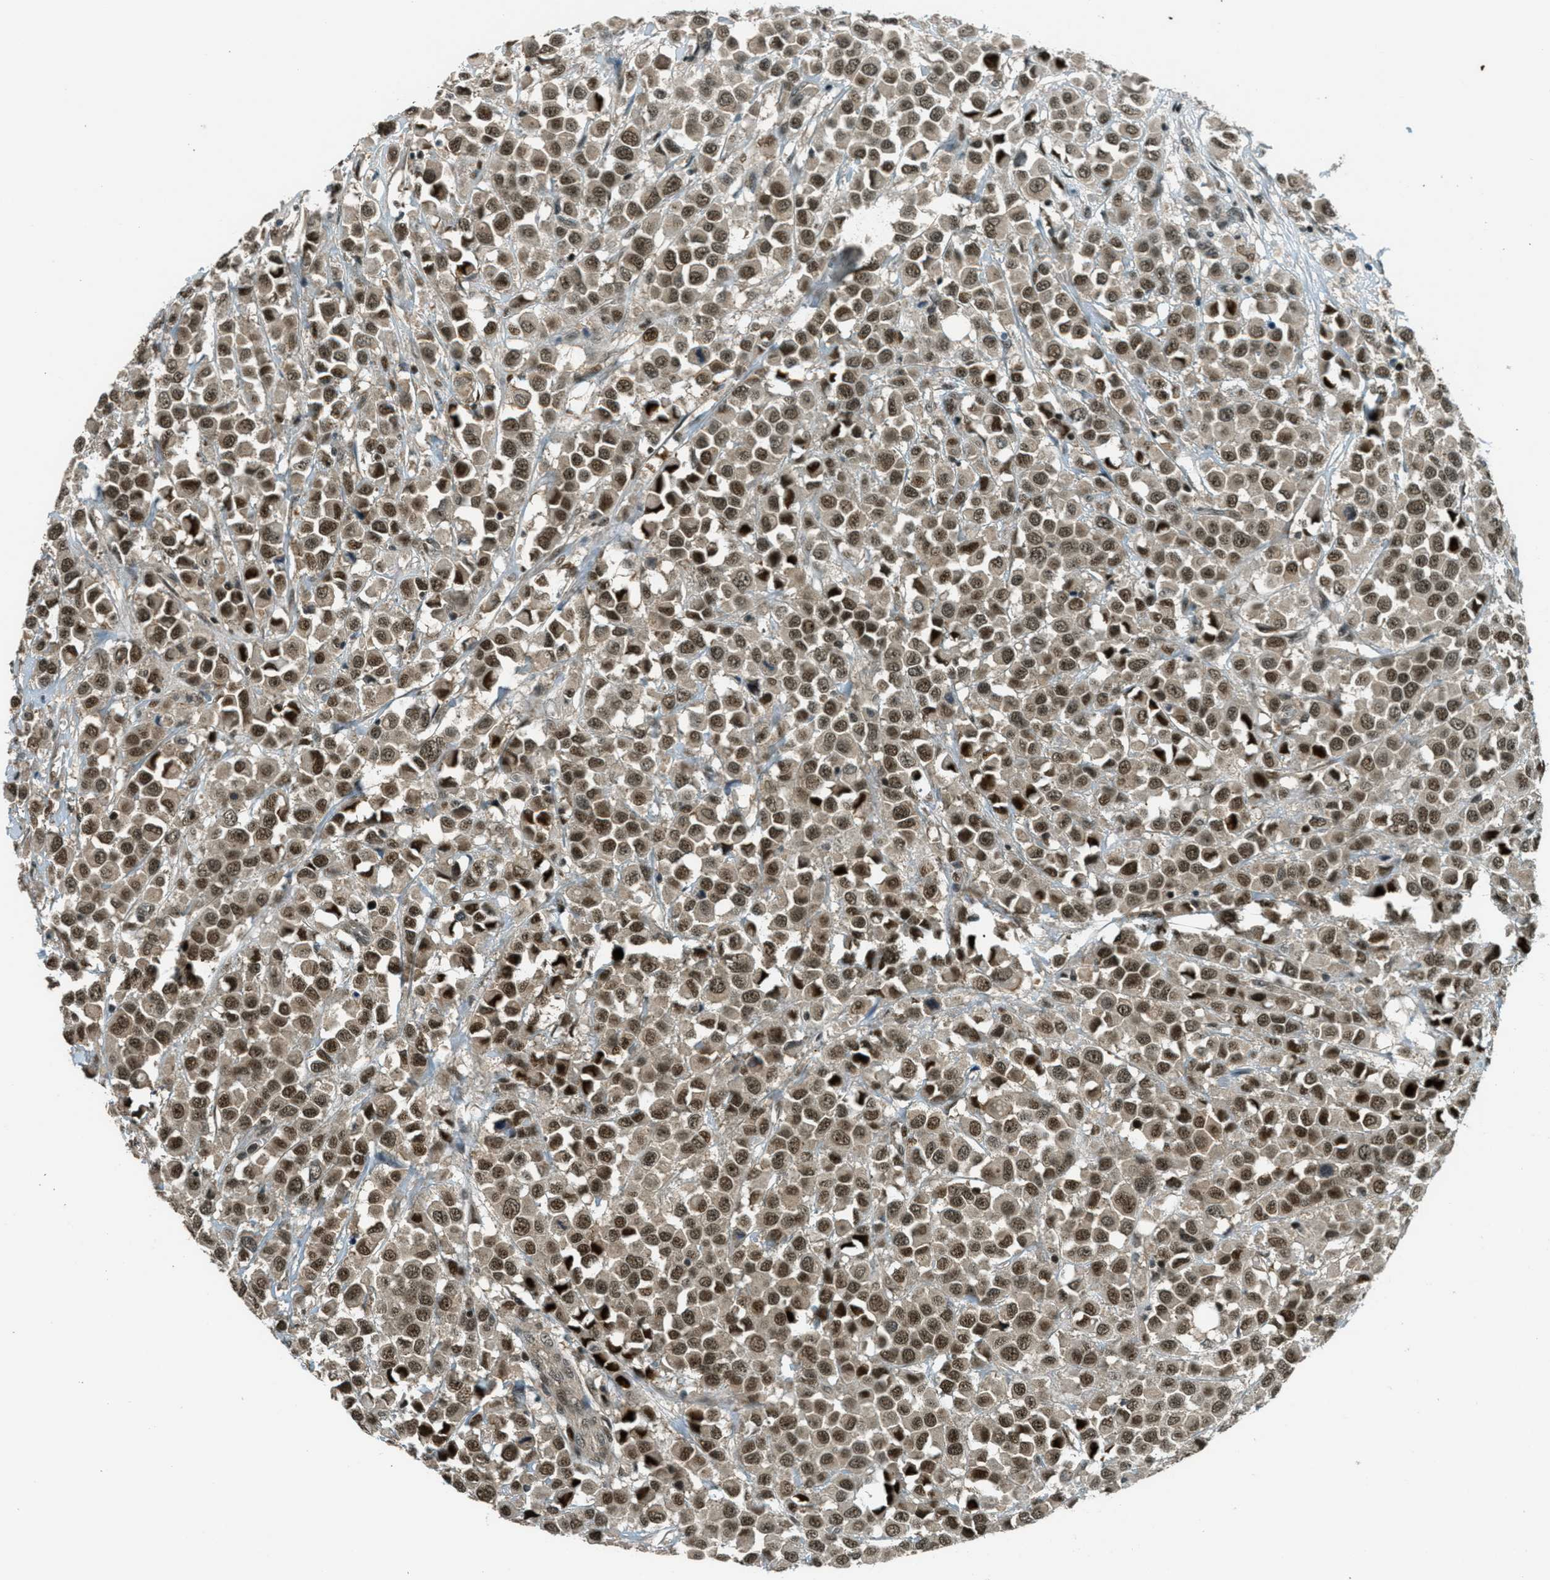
{"staining": {"intensity": "moderate", "quantity": ">75%", "location": "nuclear"}, "tissue": "breast cancer", "cell_type": "Tumor cells", "image_type": "cancer", "snomed": [{"axis": "morphology", "description": "Duct carcinoma"}, {"axis": "topography", "description": "Breast"}], "caption": "DAB immunohistochemical staining of breast cancer reveals moderate nuclear protein staining in approximately >75% of tumor cells.", "gene": "FOXM1", "patient": {"sex": "female", "age": 61}}